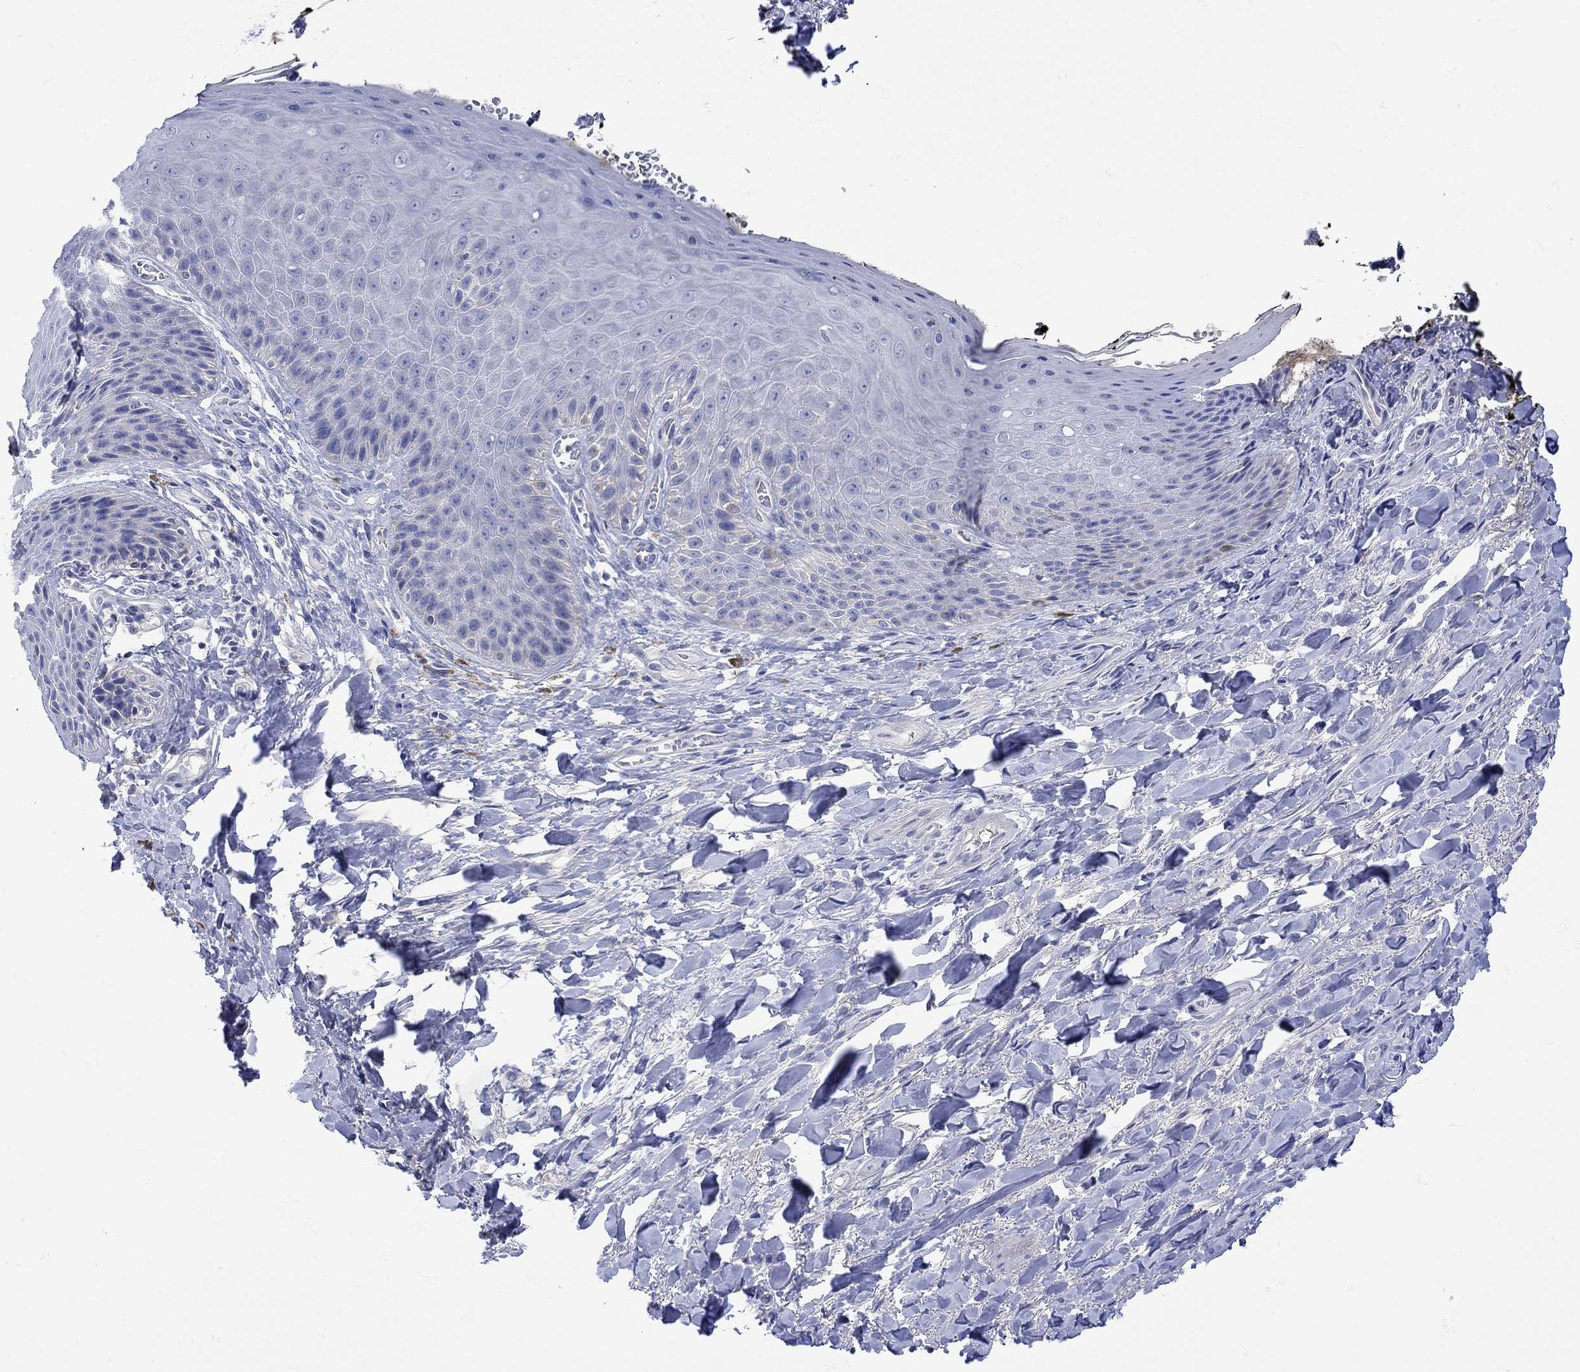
{"staining": {"intensity": "negative", "quantity": "none", "location": "none"}, "tissue": "skin", "cell_type": "Epidermal cells", "image_type": "normal", "snomed": [{"axis": "morphology", "description": "Normal tissue, NOS"}, {"axis": "topography", "description": "Anal"}, {"axis": "topography", "description": "Peripheral nerve tissue"}], "caption": "Immunohistochemical staining of normal skin shows no significant staining in epidermal cells. (DAB (3,3'-diaminobenzidine) immunohistochemistry visualized using brightfield microscopy, high magnification).", "gene": "MSI1", "patient": {"sex": "male", "age": 53}}